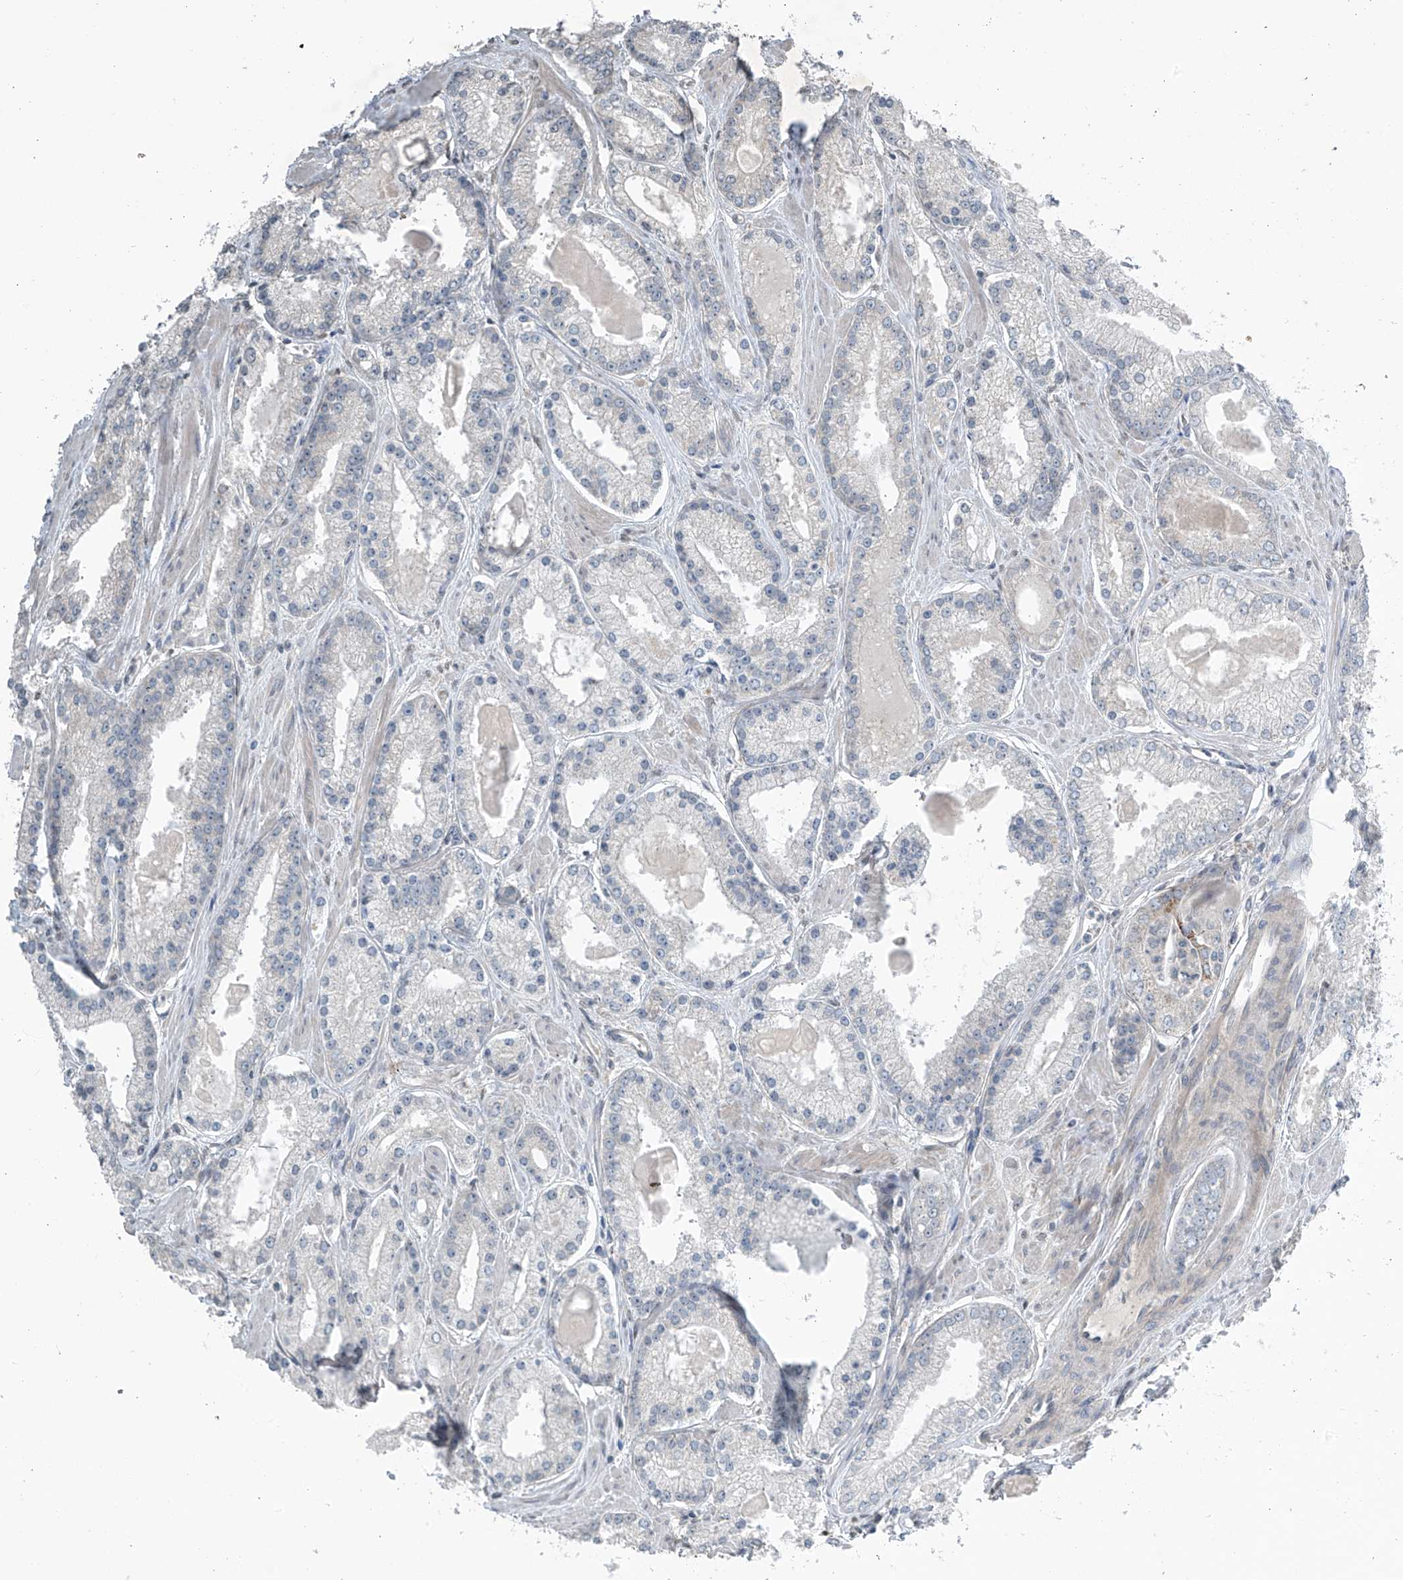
{"staining": {"intensity": "negative", "quantity": "none", "location": "none"}, "tissue": "prostate cancer", "cell_type": "Tumor cells", "image_type": "cancer", "snomed": [{"axis": "morphology", "description": "Adenocarcinoma, Low grade"}, {"axis": "topography", "description": "Prostate"}], "caption": "This image is of prostate cancer (low-grade adenocarcinoma) stained with immunohistochemistry to label a protein in brown with the nuclei are counter-stained blue. There is no positivity in tumor cells. (Brightfield microscopy of DAB (3,3'-diaminobenzidine) IHC at high magnification).", "gene": "HOXA11", "patient": {"sex": "male", "age": 54}}